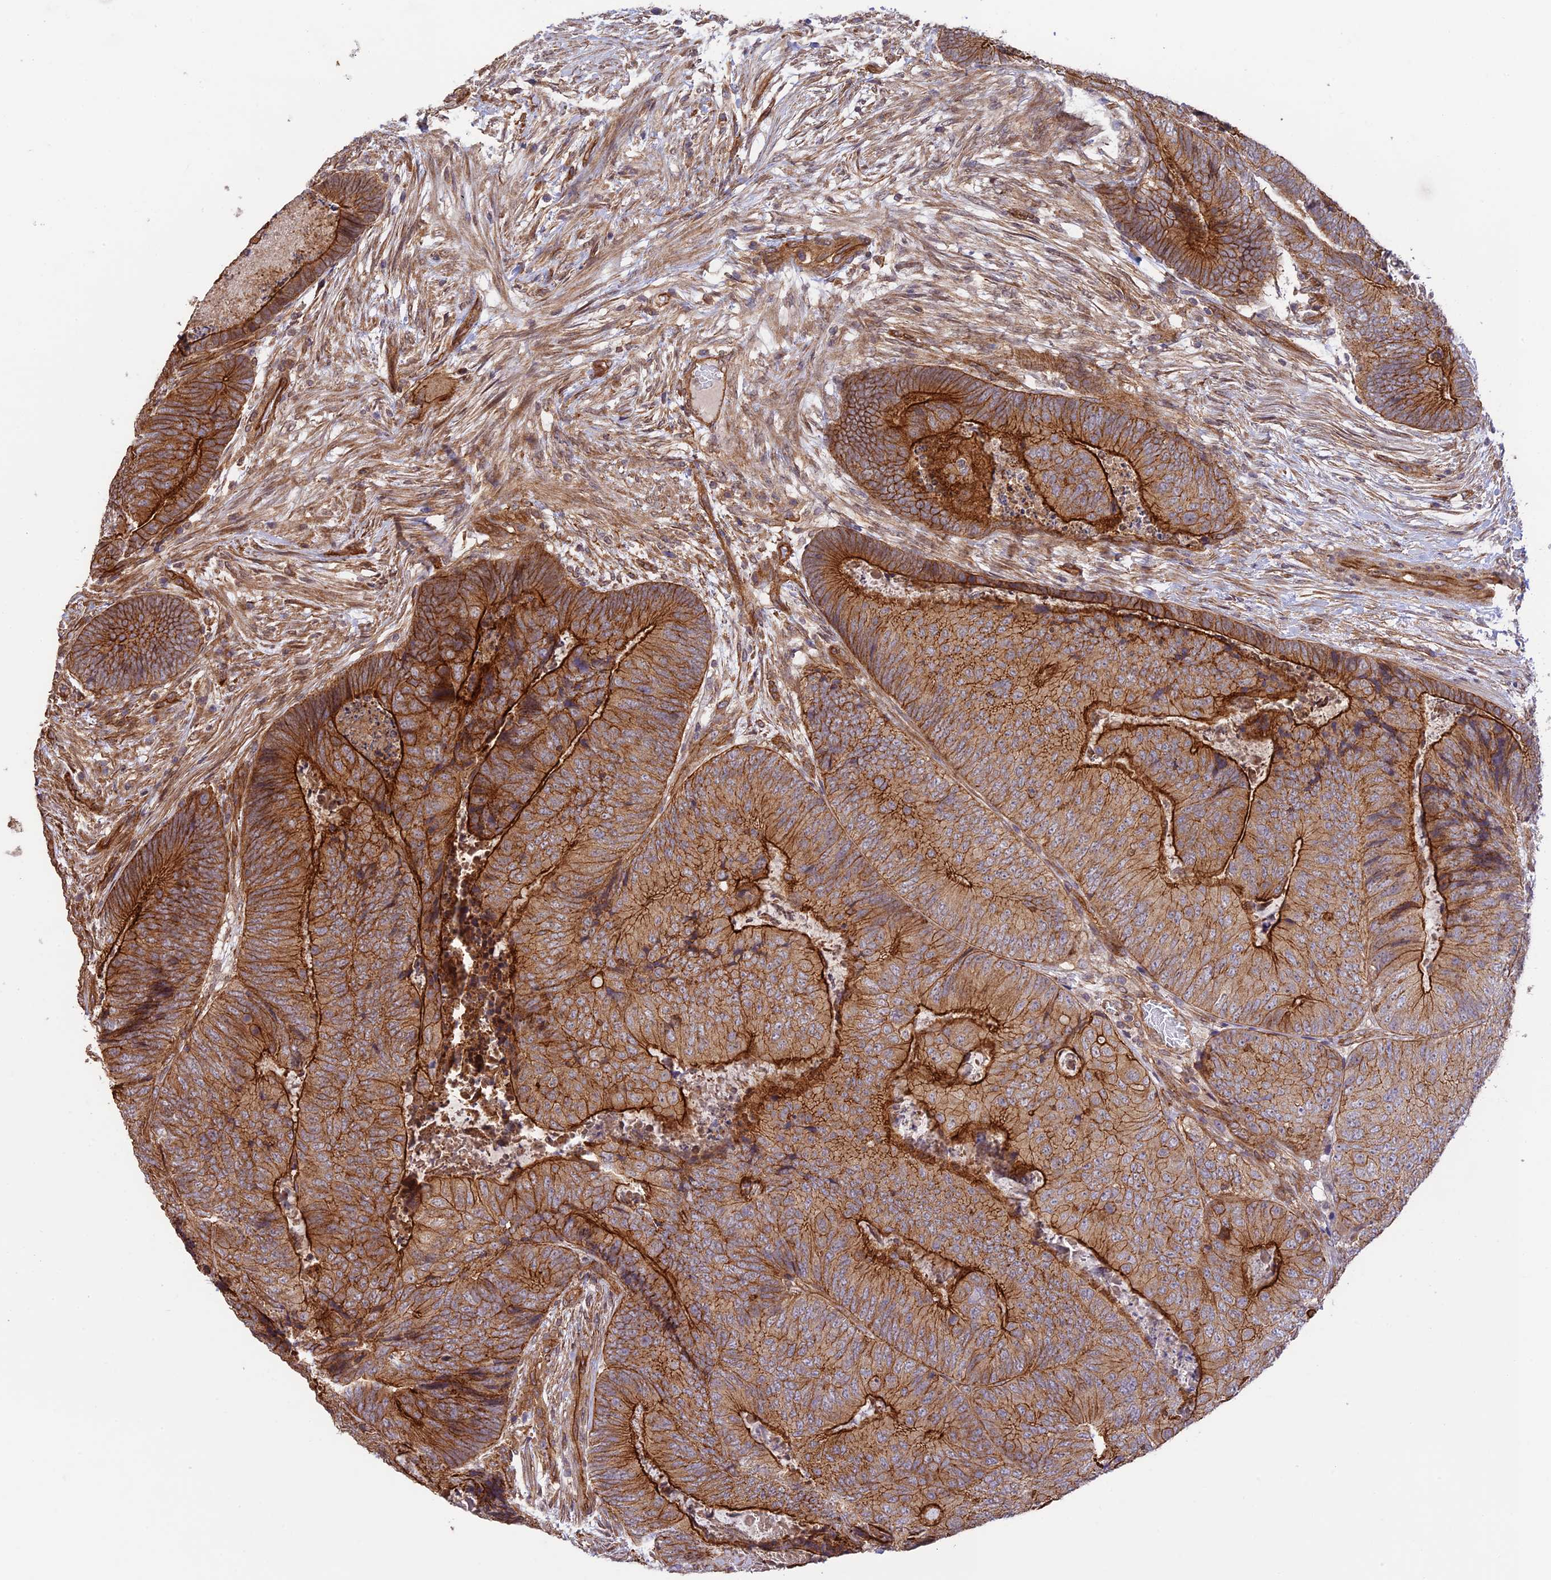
{"staining": {"intensity": "strong", "quantity": ">75%", "location": "cytoplasmic/membranous"}, "tissue": "colorectal cancer", "cell_type": "Tumor cells", "image_type": "cancer", "snomed": [{"axis": "morphology", "description": "Adenocarcinoma, NOS"}, {"axis": "topography", "description": "Colon"}], "caption": "Approximately >75% of tumor cells in human colorectal cancer display strong cytoplasmic/membranous protein positivity as visualized by brown immunohistochemical staining.", "gene": "HOMER2", "patient": {"sex": "female", "age": 67}}